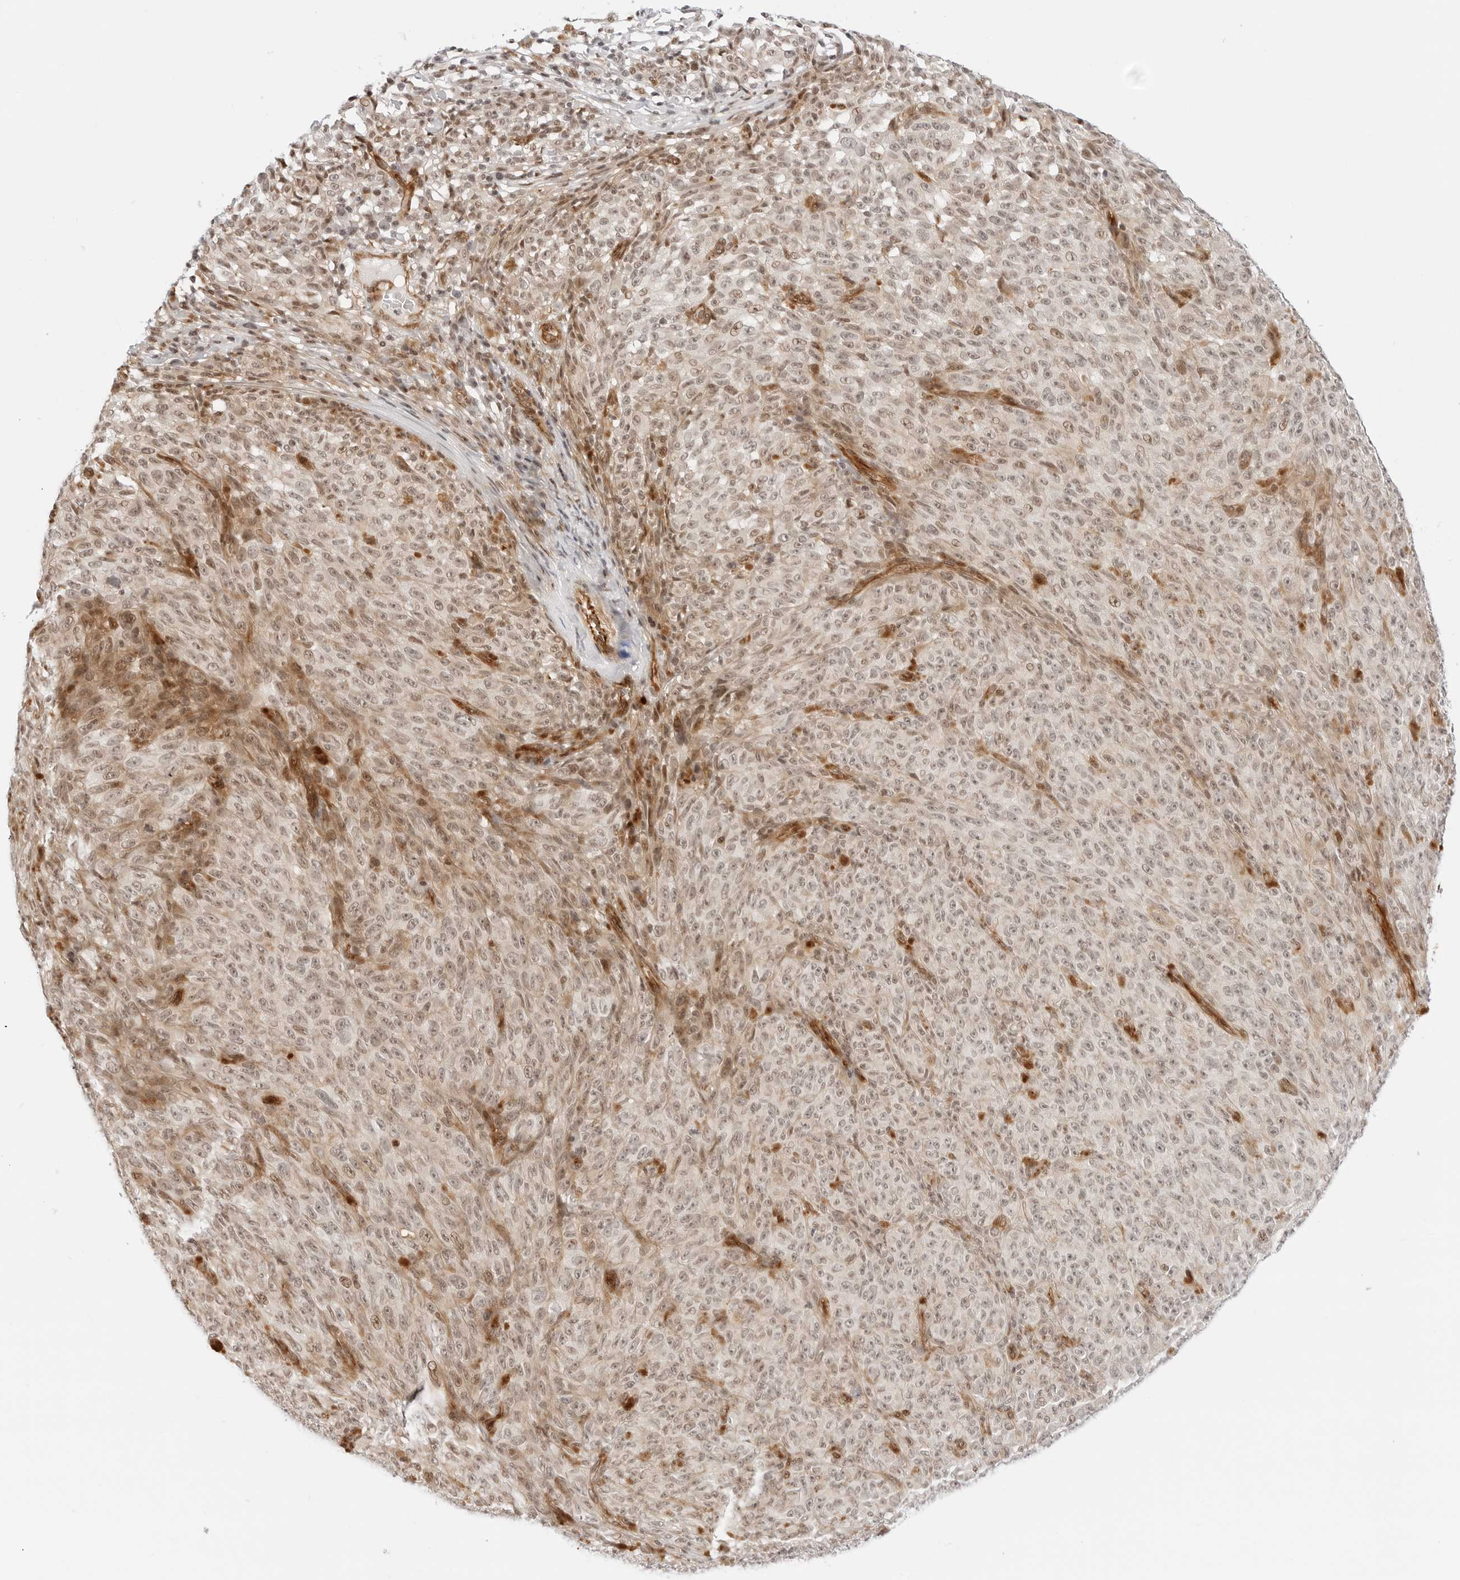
{"staining": {"intensity": "weak", "quantity": ">75%", "location": "nuclear"}, "tissue": "melanoma", "cell_type": "Tumor cells", "image_type": "cancer", "snomed": [{"axis": "morphology", "description": "Malignant melanoma, NOS"}, {"axis": "topography", "description": "Skin"}], "caption": "High-power microscopy captured an IHC image of melanoma, revealing weak nuclear staining in approximately >75% of tumor cells.", "gene": "ZNF613", "patient": {"sex": "female", "age": 82}}